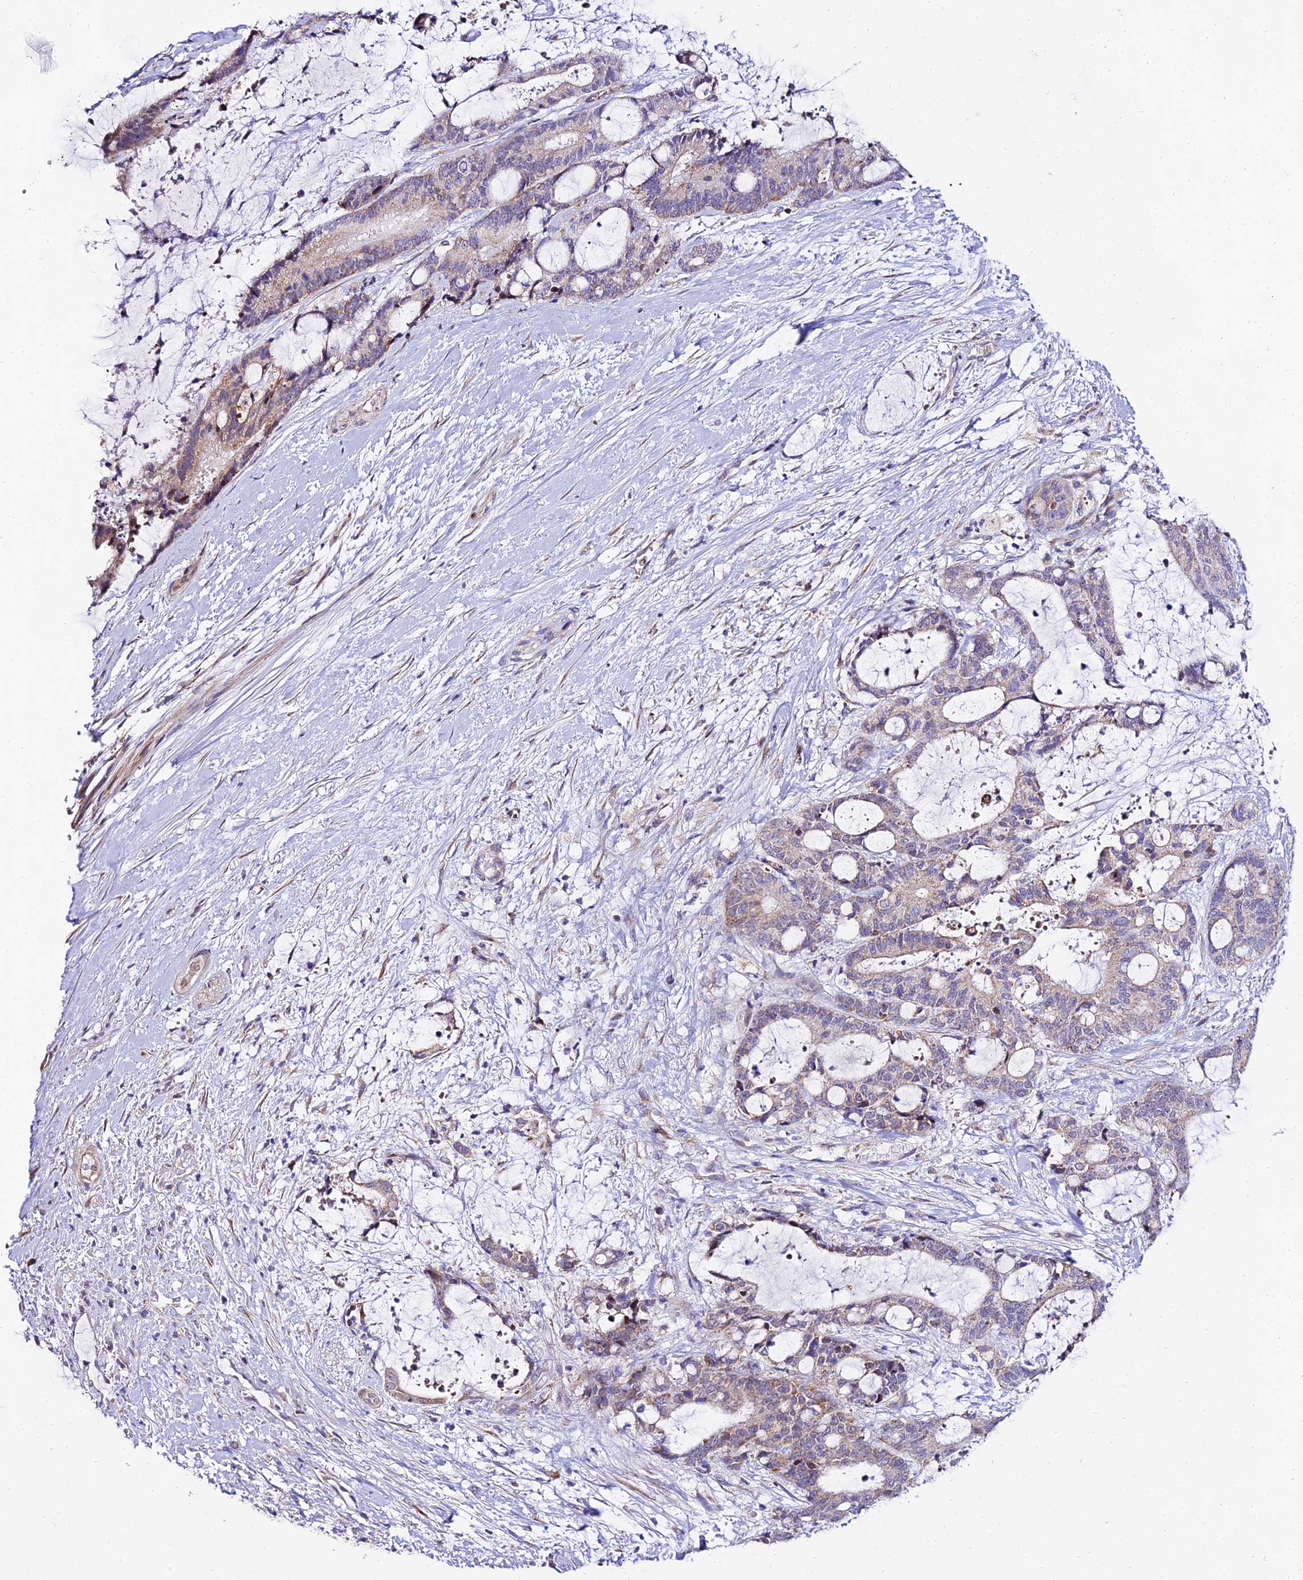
{"staining": {"intensity": "weak", "quantity": "25%-75%", "location": "cytoplasmic/membranous"}, "tissue": "liver cancer", "cell_type": "Tumor cells", "image_type": "cancer", "snomed": [{"axis": "morphology", "description": "Normal tissue, NOS"}, {"axis": "morphology", "description": "Cholangiocarcinoma"}, {"axis": "topography", "description": "Liver"}, {"axis": "topography", "description": "Peripheral nerve tissue"}], "caption": "A high-resolution image shows IHC staining of liver cancer, which shows weak cytoplasmic/membranous positivity in about 25%-75% of tumor cells.", "gene": "ATP5PB", "patient": {"sex": "female", "age": 73}}